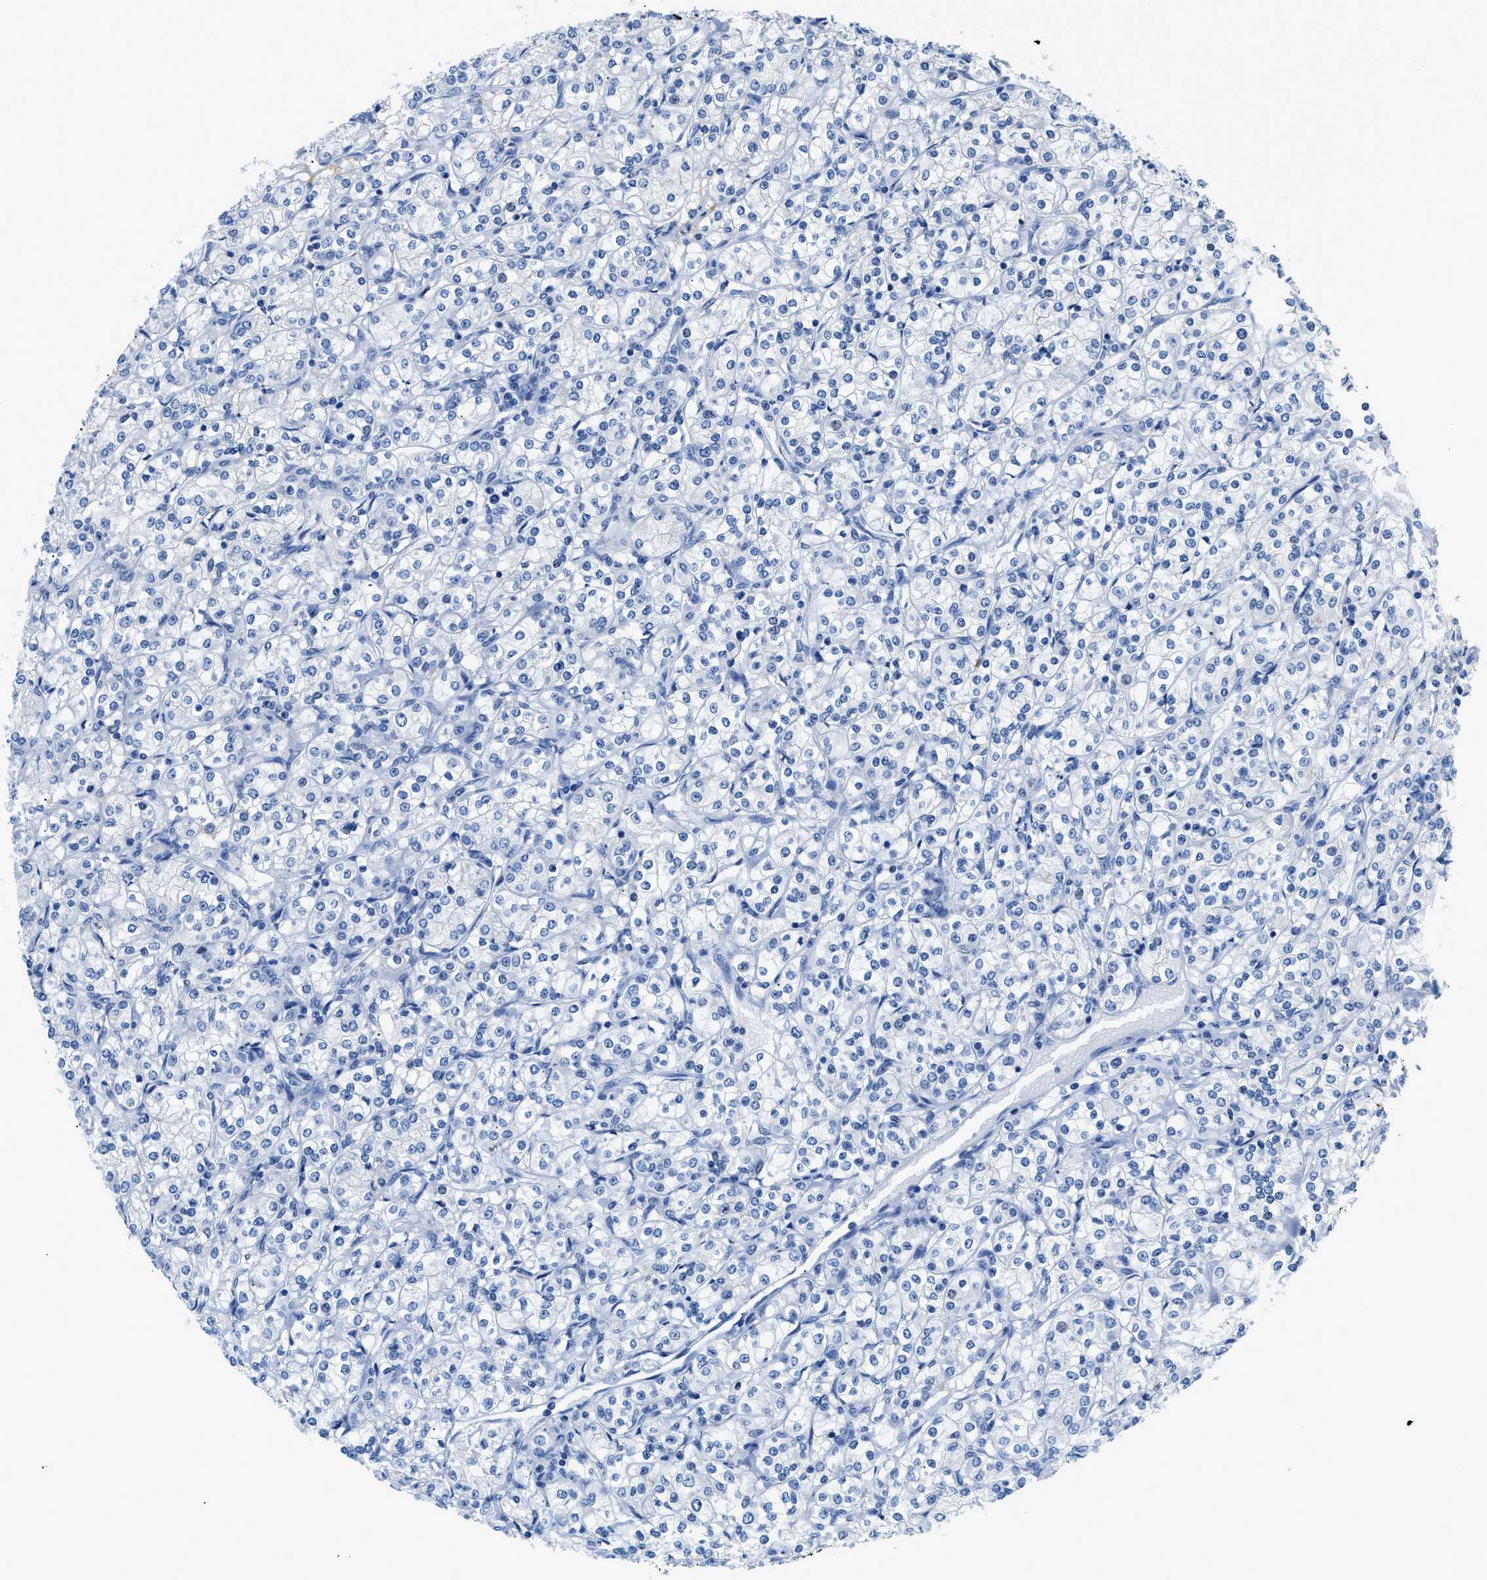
{"staining": {"intensity": "negative", "quantity": "none", "location": "none"}, "tissue": "renal cancer", "cell_type": "Tumor cells", "image_type": "cancer", "snomed": [{"axis": "morphology", "description": "Adenocarcinoma, NOS"}, {"axis": "topography", "description": "Kidney"}], "caption": "Micrograph shows no significant protein positivity in tumor cells of adenocarcinoma (renal).", "gene": "FDCSP", "patient": {"sex": "male", "age": 77}}